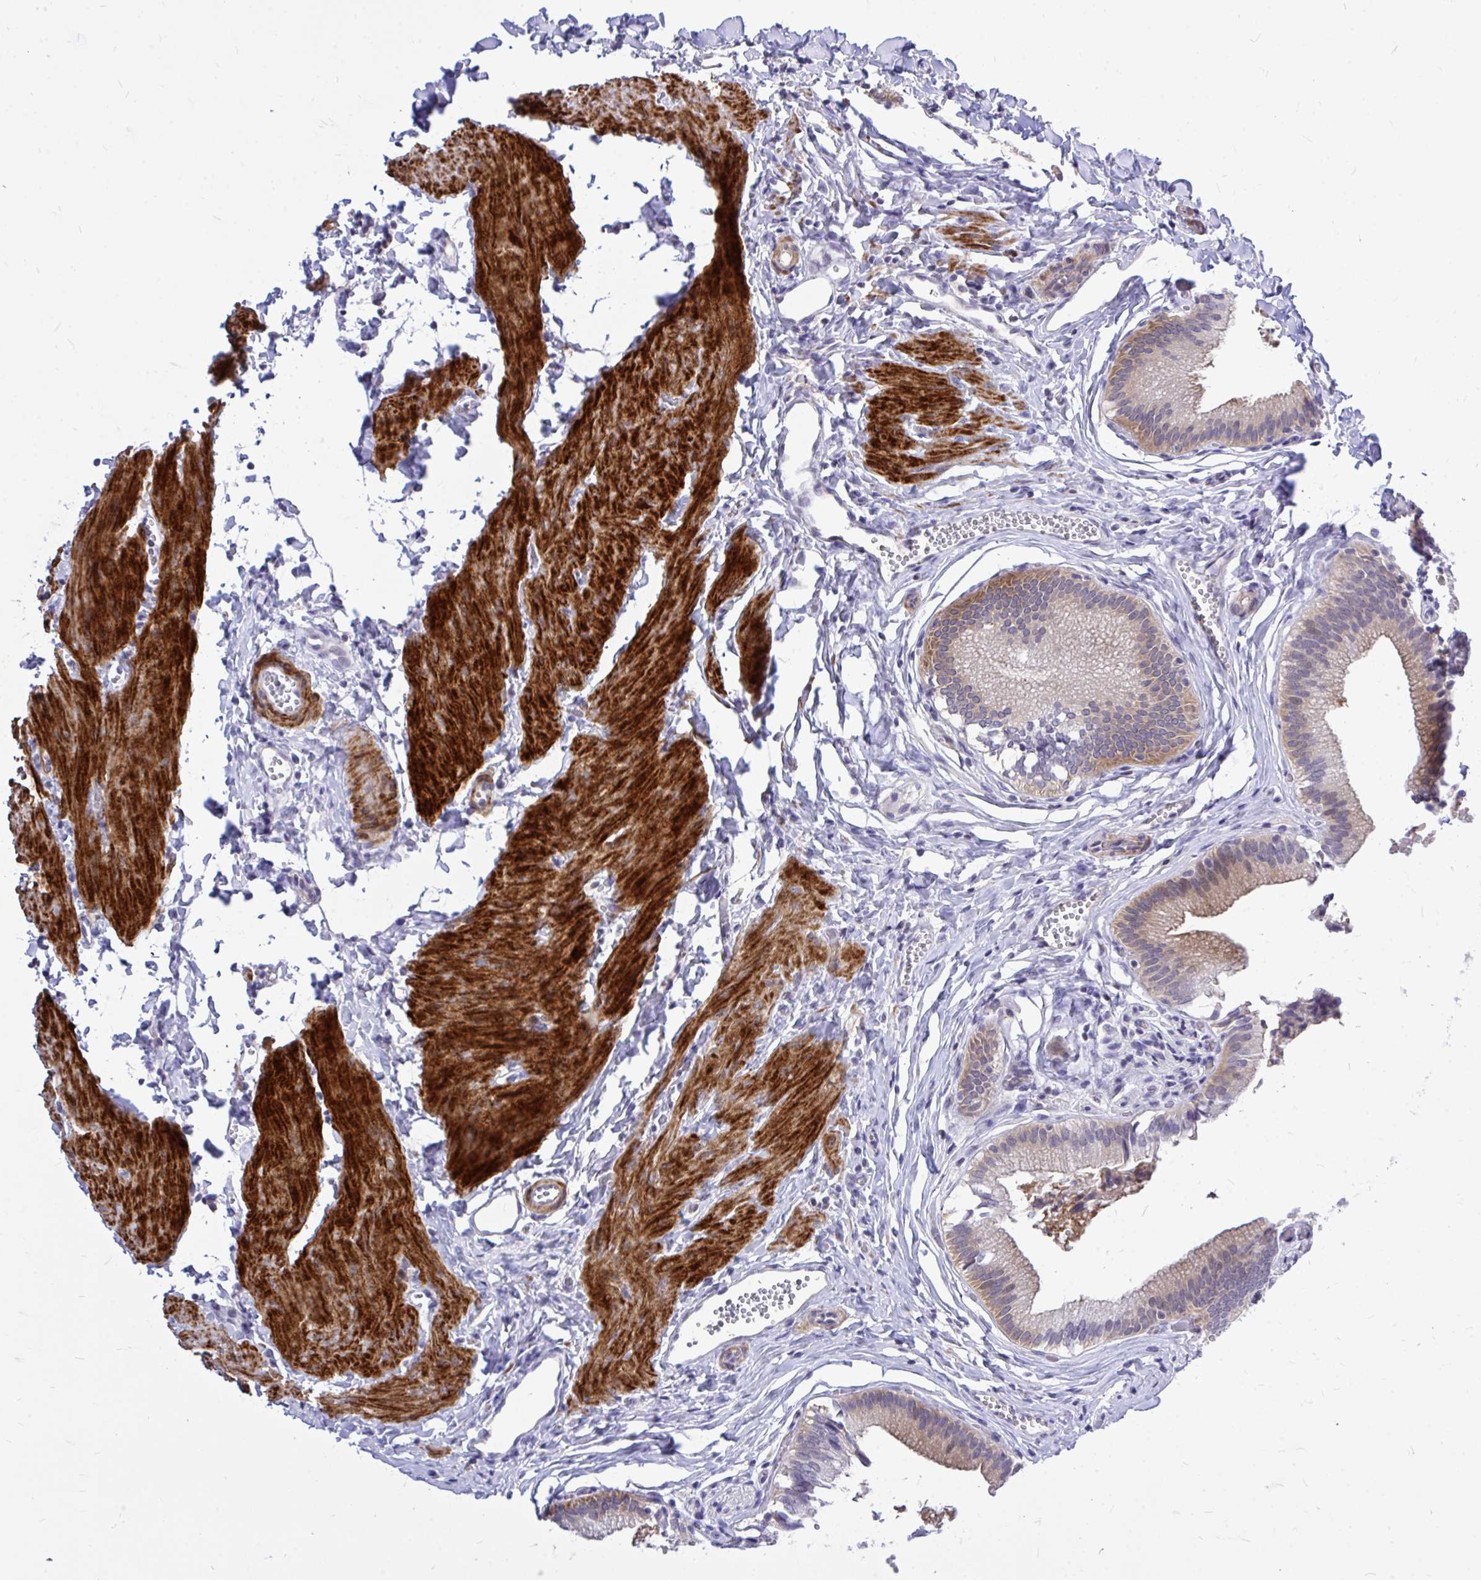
{"staining": {"intensity": "moderate", "quantity": "<25%", "location": "cytoplasmic/membranous"}, "tissue": "gallbladder", "cell_type": "Glandular cells", "image_type": "normal", "snomed": [{"axis": "morphology", "description": "Normal tissue, NOS"}, {"axis": "topography", "description": "Gallbladder"}, {"axis": "topography", "description": "Peripheral nerve tissue"}], "caption": "High-magnification brightfield microscopy of benign gallbladder stained with DAB (brown) and counterstained with hematoxylin (blue). glandular cells exhibit moderate cytoplasmic/membranous expression is seen in approximately<25% of cells. (brown staining indicates protein expression, while blue staining denotes nuclei).", "gene": "ZBTB25", "patient": {"sex": "male", "age": 17}}